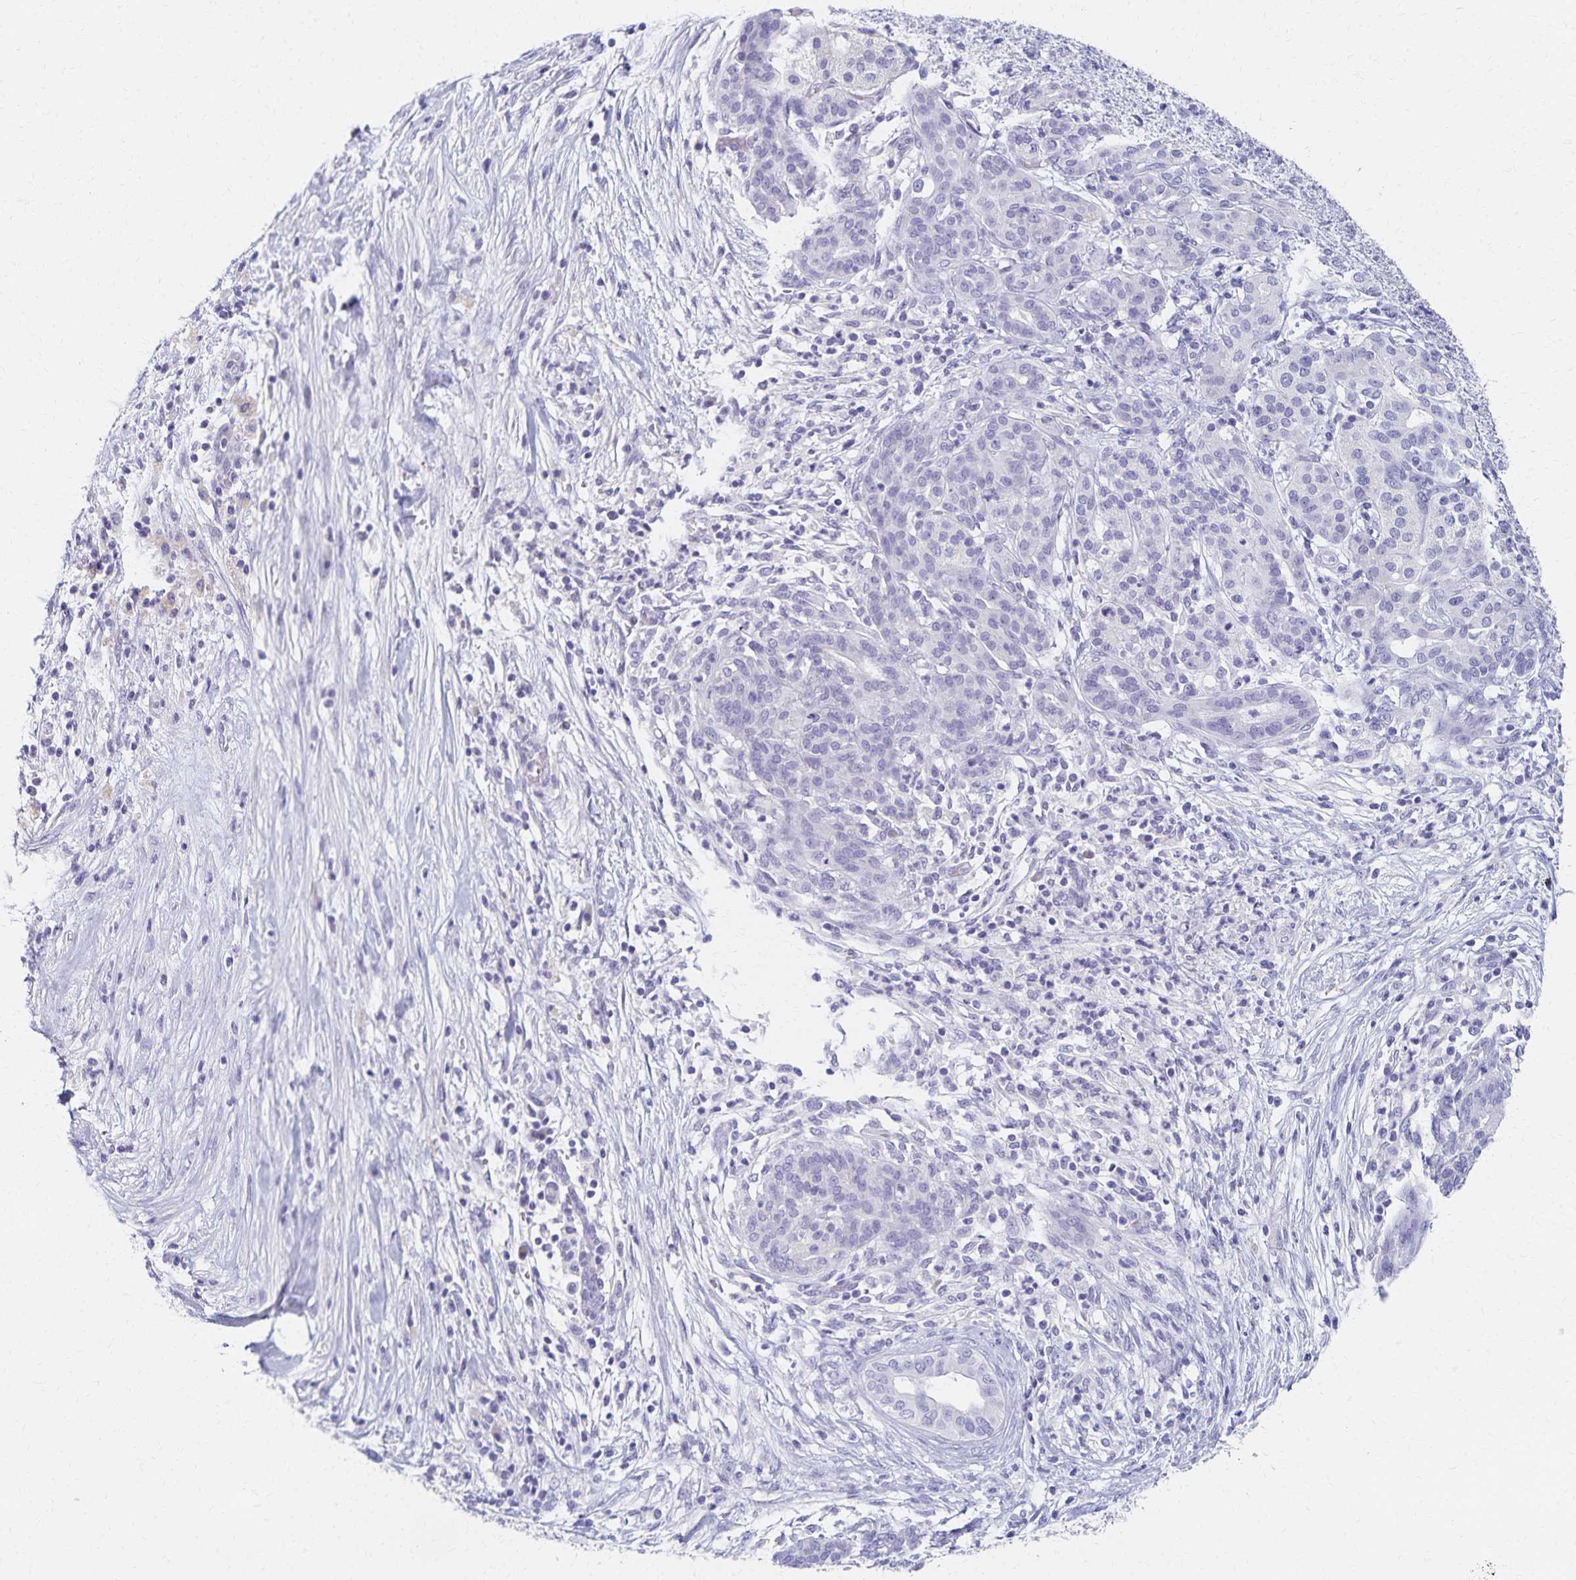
{"staining": {"intensity": "negative", "quantity": "none", "location": "none"}, "tissue": "pancreatic cancer", "cell_type": "Tumor cells", "image_type": "cancer", "snomed": [{"axis": "morphology", "description": "Adenocarcinoma, NOS"}, {"axis": "topography", "description": "Pancreas"}], "caption": "Immunohistochemical staining of human pancreatic cancer (adenocarcinoma) shows no significant staining in tumor cells.", "gene": "C2orf50", "patient": {"sex": "male", "age": 44}}